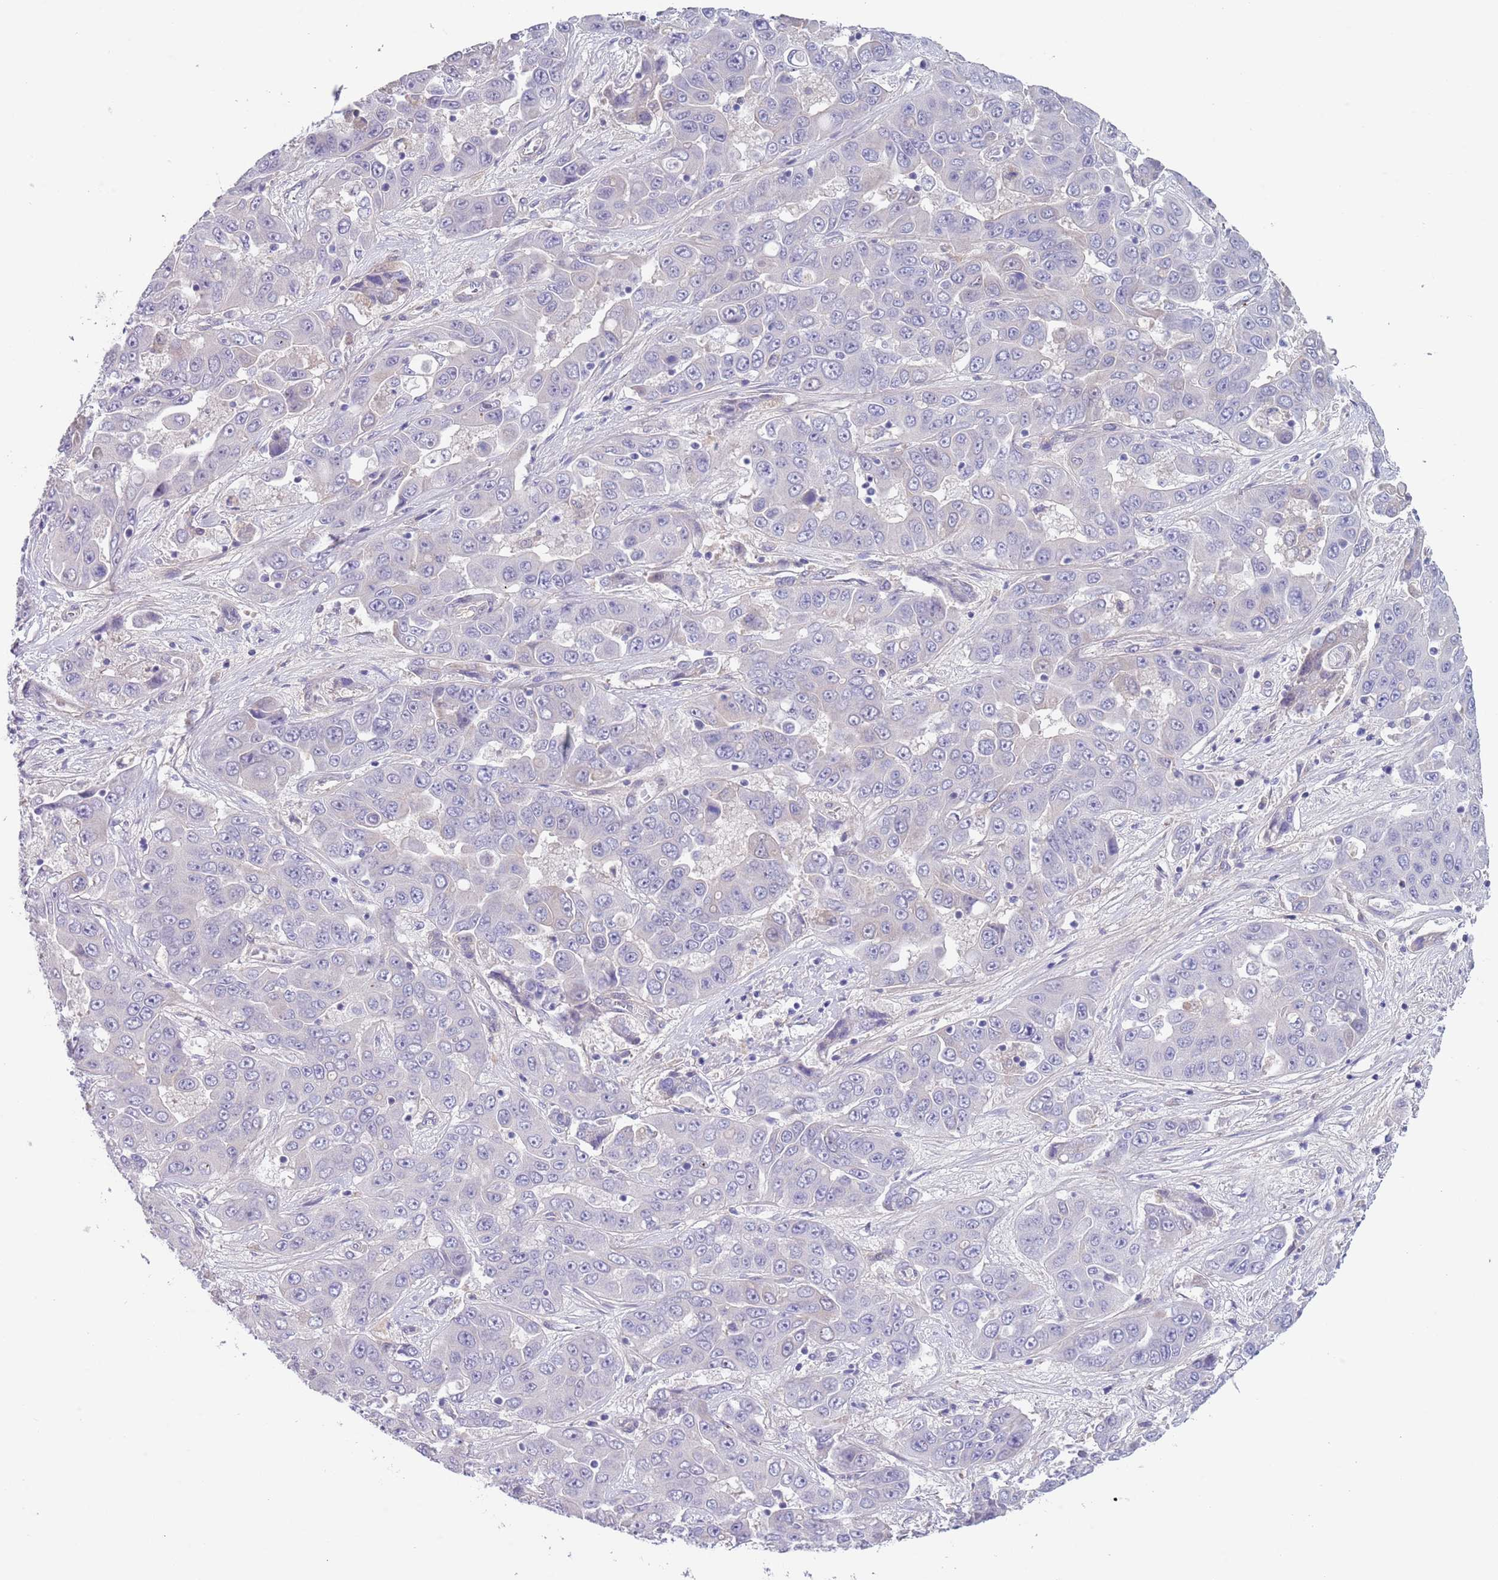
{"staining": {"intensity": "negative", "quantity": "none", "location": "none"}, "tissue": "liver cancer", "cell_type": "Tumor cells", "image_type": "cancer", "snomed": [{"axis": "morphology", "description": "Cholangiocarcinoma"}, {"axis": "topography", "description": "Liver"}], "caption": "This is an immunohistochemistry (IHC) micrograph of liver cholangiocarcinoma. There is no staining in tumor cells.", "gene": "RNF169", "patient": {"sex": "female", "age": 52}}